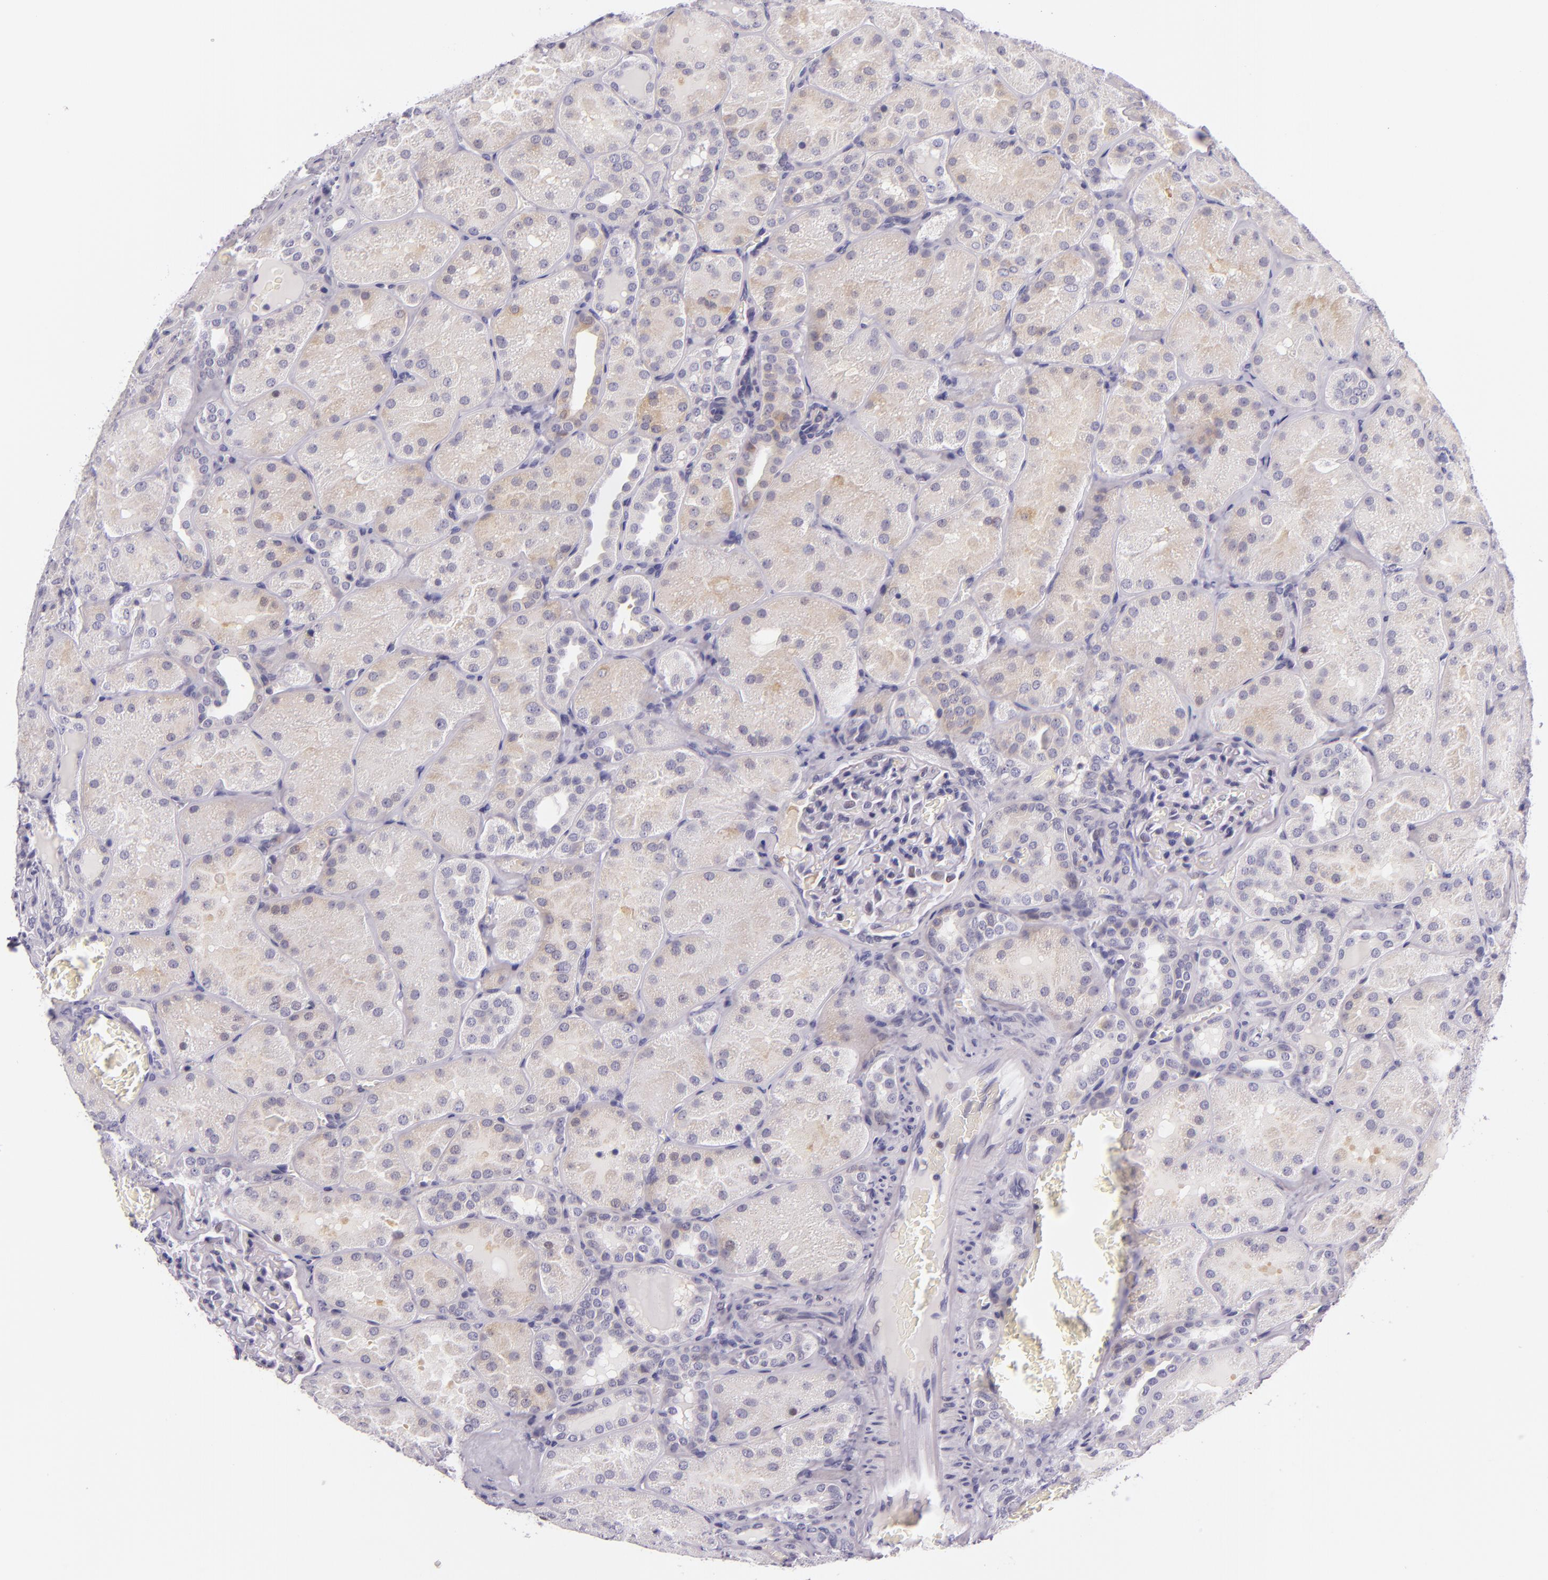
{"staining": {"intensity": "negative", "quantity": "none", "location": "none"}, "tissue": "kidney", "cell_type": "Cells in glomeruli", "image_type": "normal", "snomed": [{"axis": "morphology", "description": "Normal tissue, NOS"}, {"axis": "topography", "description": "Kidney"}], "caption": "Cells in glomeruli are negative for brown protein staining in normal kidney. (DAB IHC with hematoxylin counter stain).", "gene": "HSP90AA1", "patient": {"sex": "male", "age": 28}}